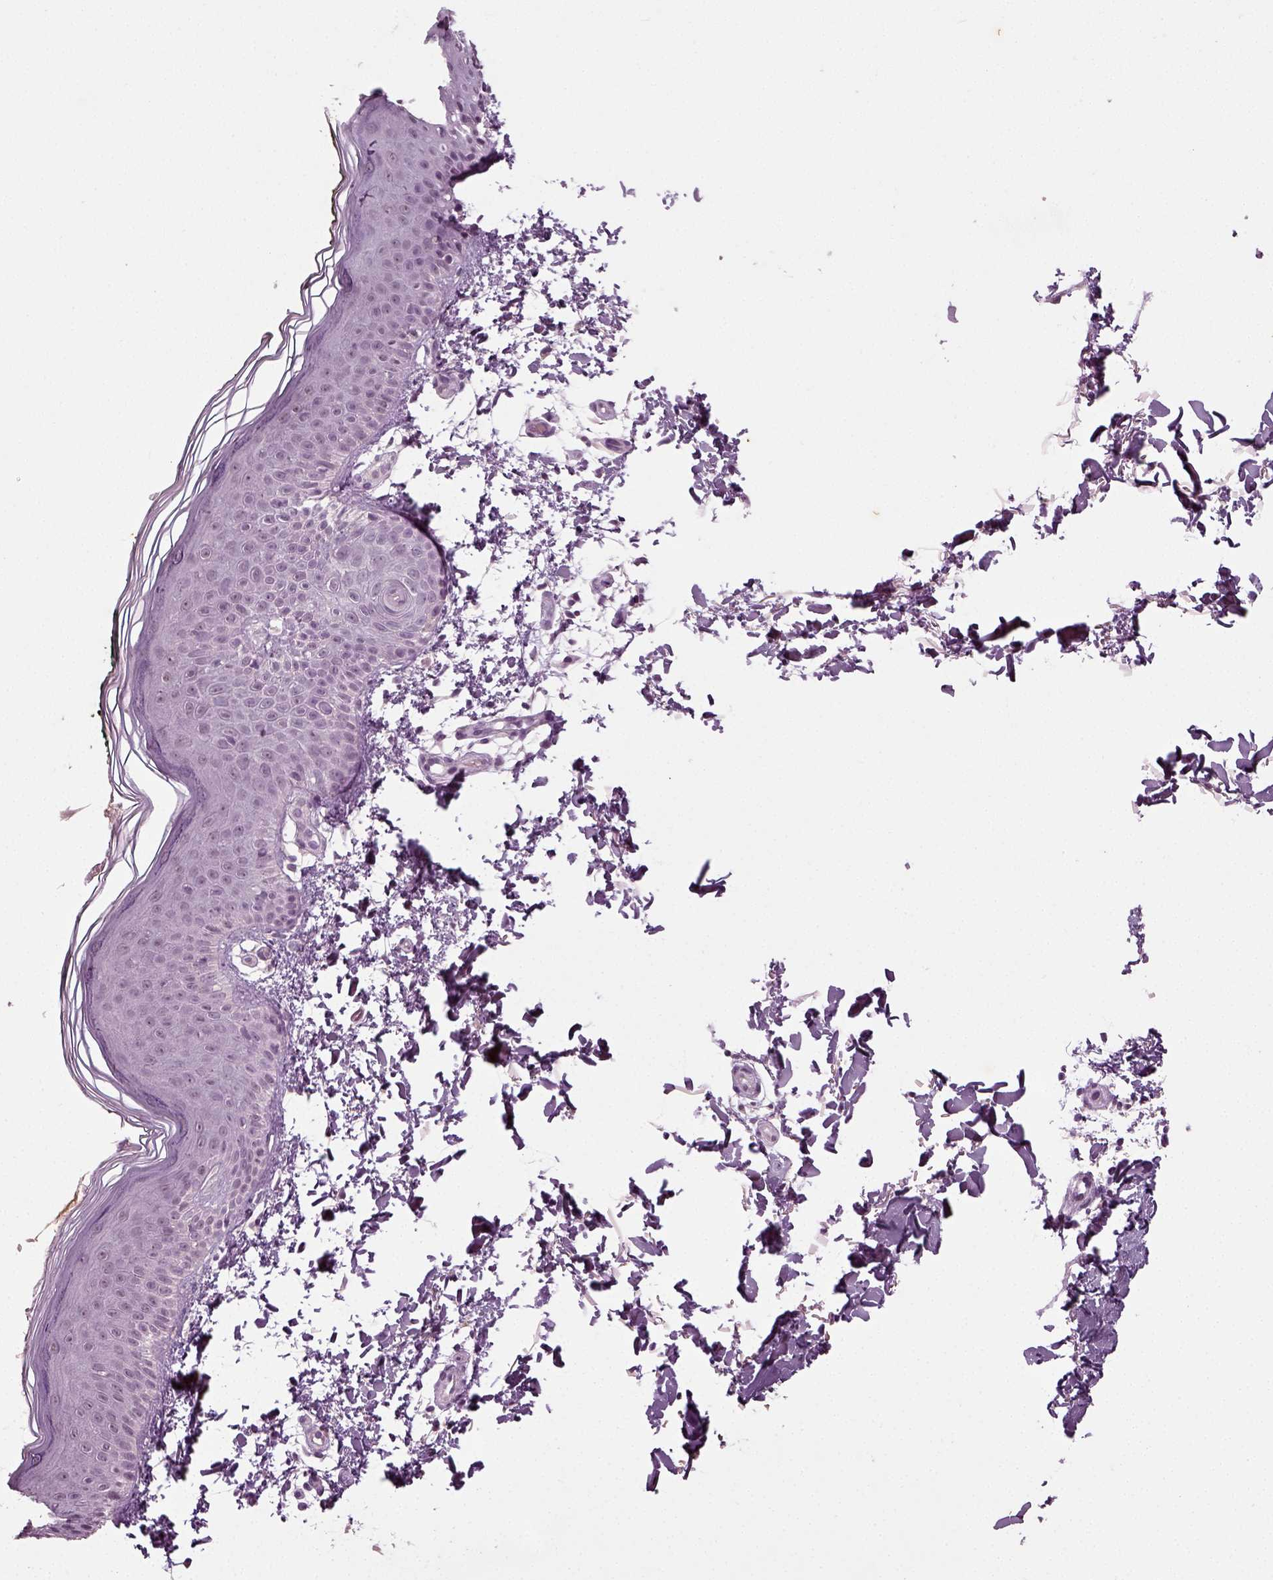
{"staining": {"intensity": "negative", "quantity": "none", "location": "none"}, "tissue": "skin", "cell_type": "Fibroblasts", "image_type": "normal", "snomed": [{"axis": "morphology", "description": "Normal tissue, NOS"}, {"axis": "topography", "description": "Skin"}], "caption": "The photomicrograph displays no significant positivity in fibroblasts of skin. Nuclei are stained in blue.", "gene": "SYNGAP1", "patient": {"sex": "female", "age": 62}}